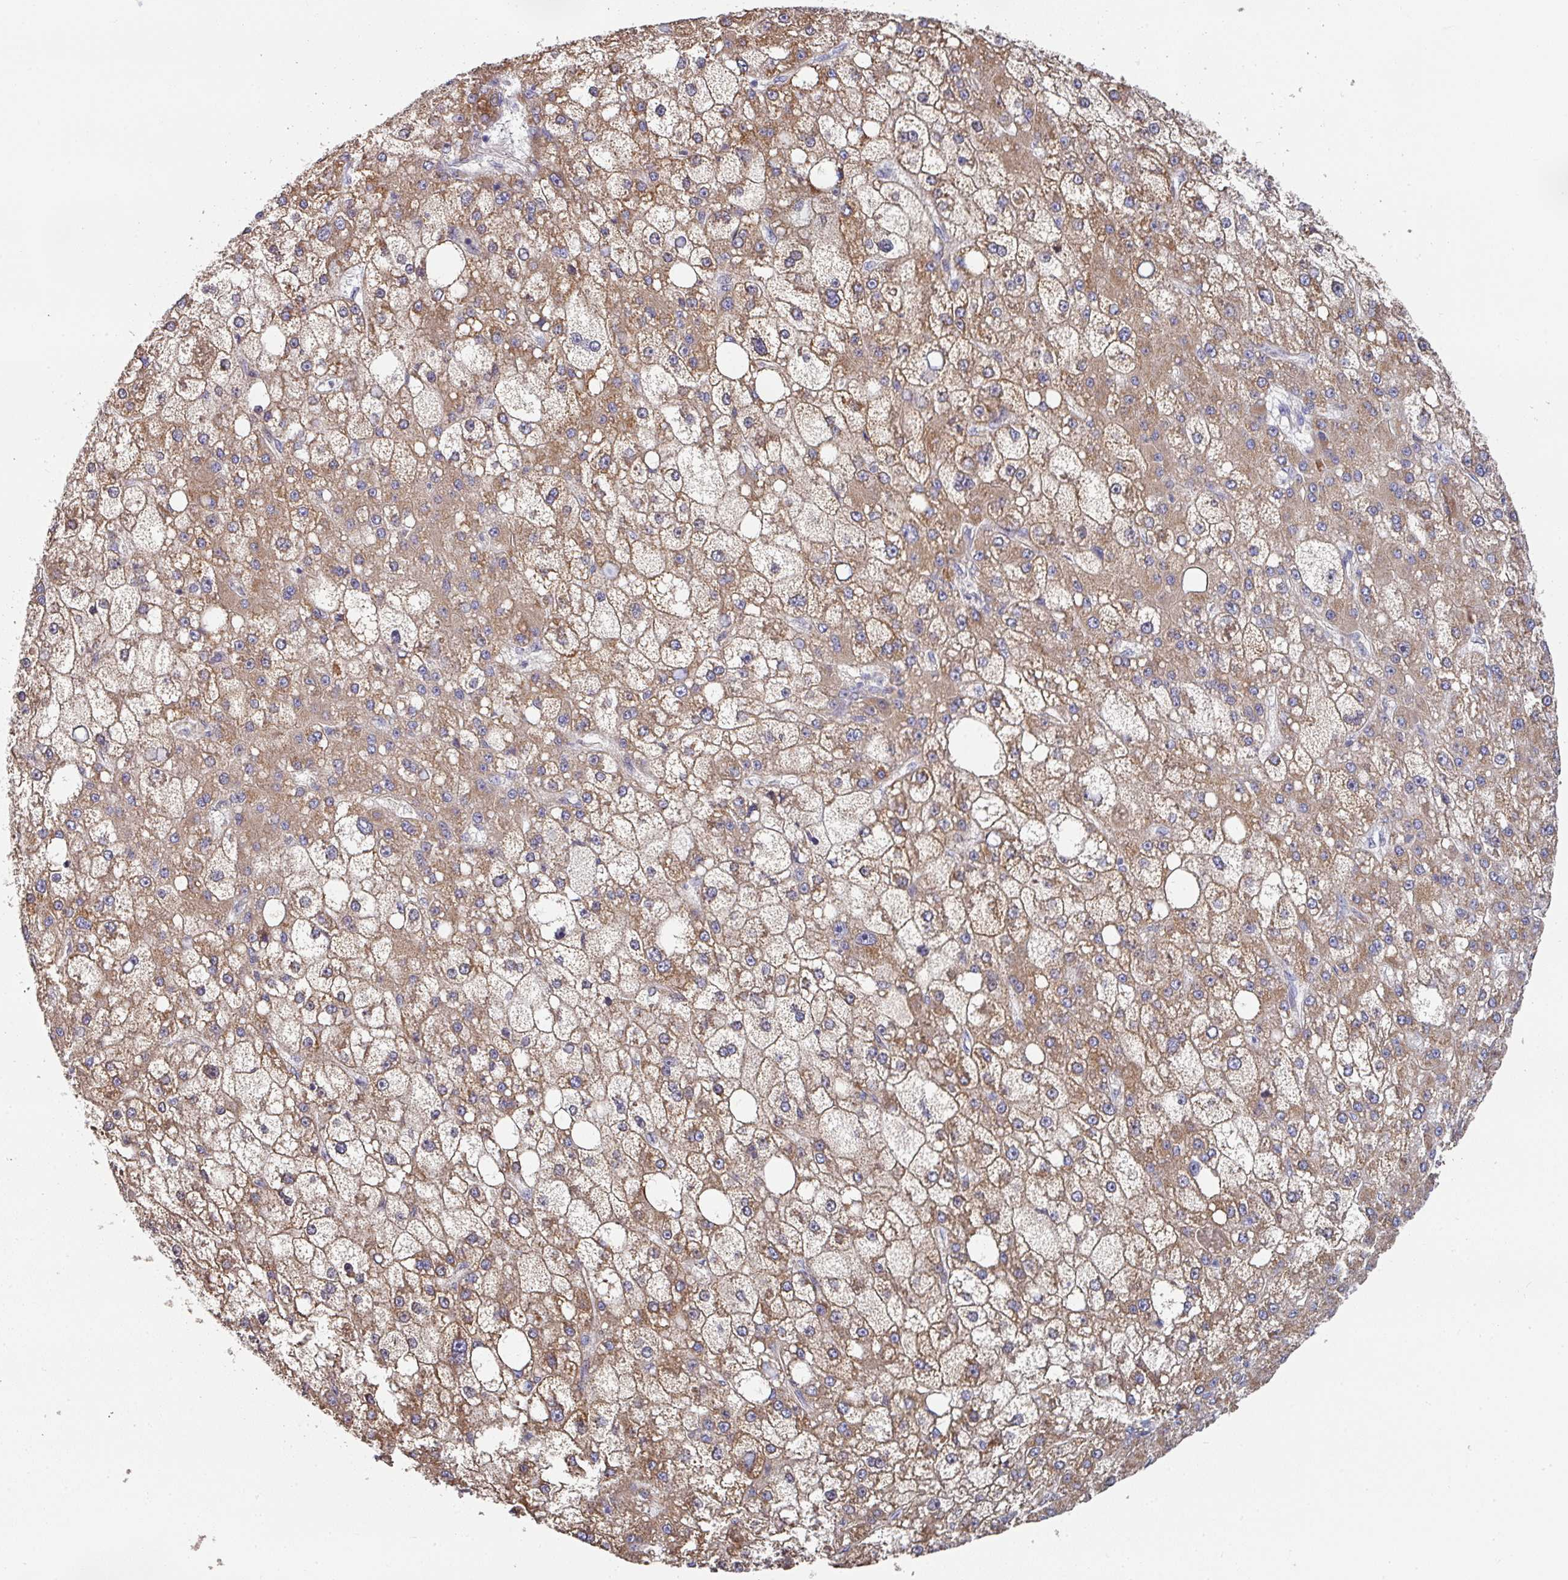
{"staining": {"intensity": "moderate", "quantity": ">75%", "location": "cytoplasmic/membranous"}, "tissue": "liver cancer", "cell_type": "Tumor cells", "image_type": "cancer", "snomed": [{"axis": "morphology", "description": "Carcinoma, Hepatocellular, NOS"}, {"axis": "topography", "description": "Liver"}], "caption": "Liver hepatocellular carcinoma tissue reveals moderate cytoplasmic/membranous staining in about >75% of tumor cells, visualized by immunohistochemistry.", "gene": "PYROXD2", "patient": {"sex": "male", "age": 67}}